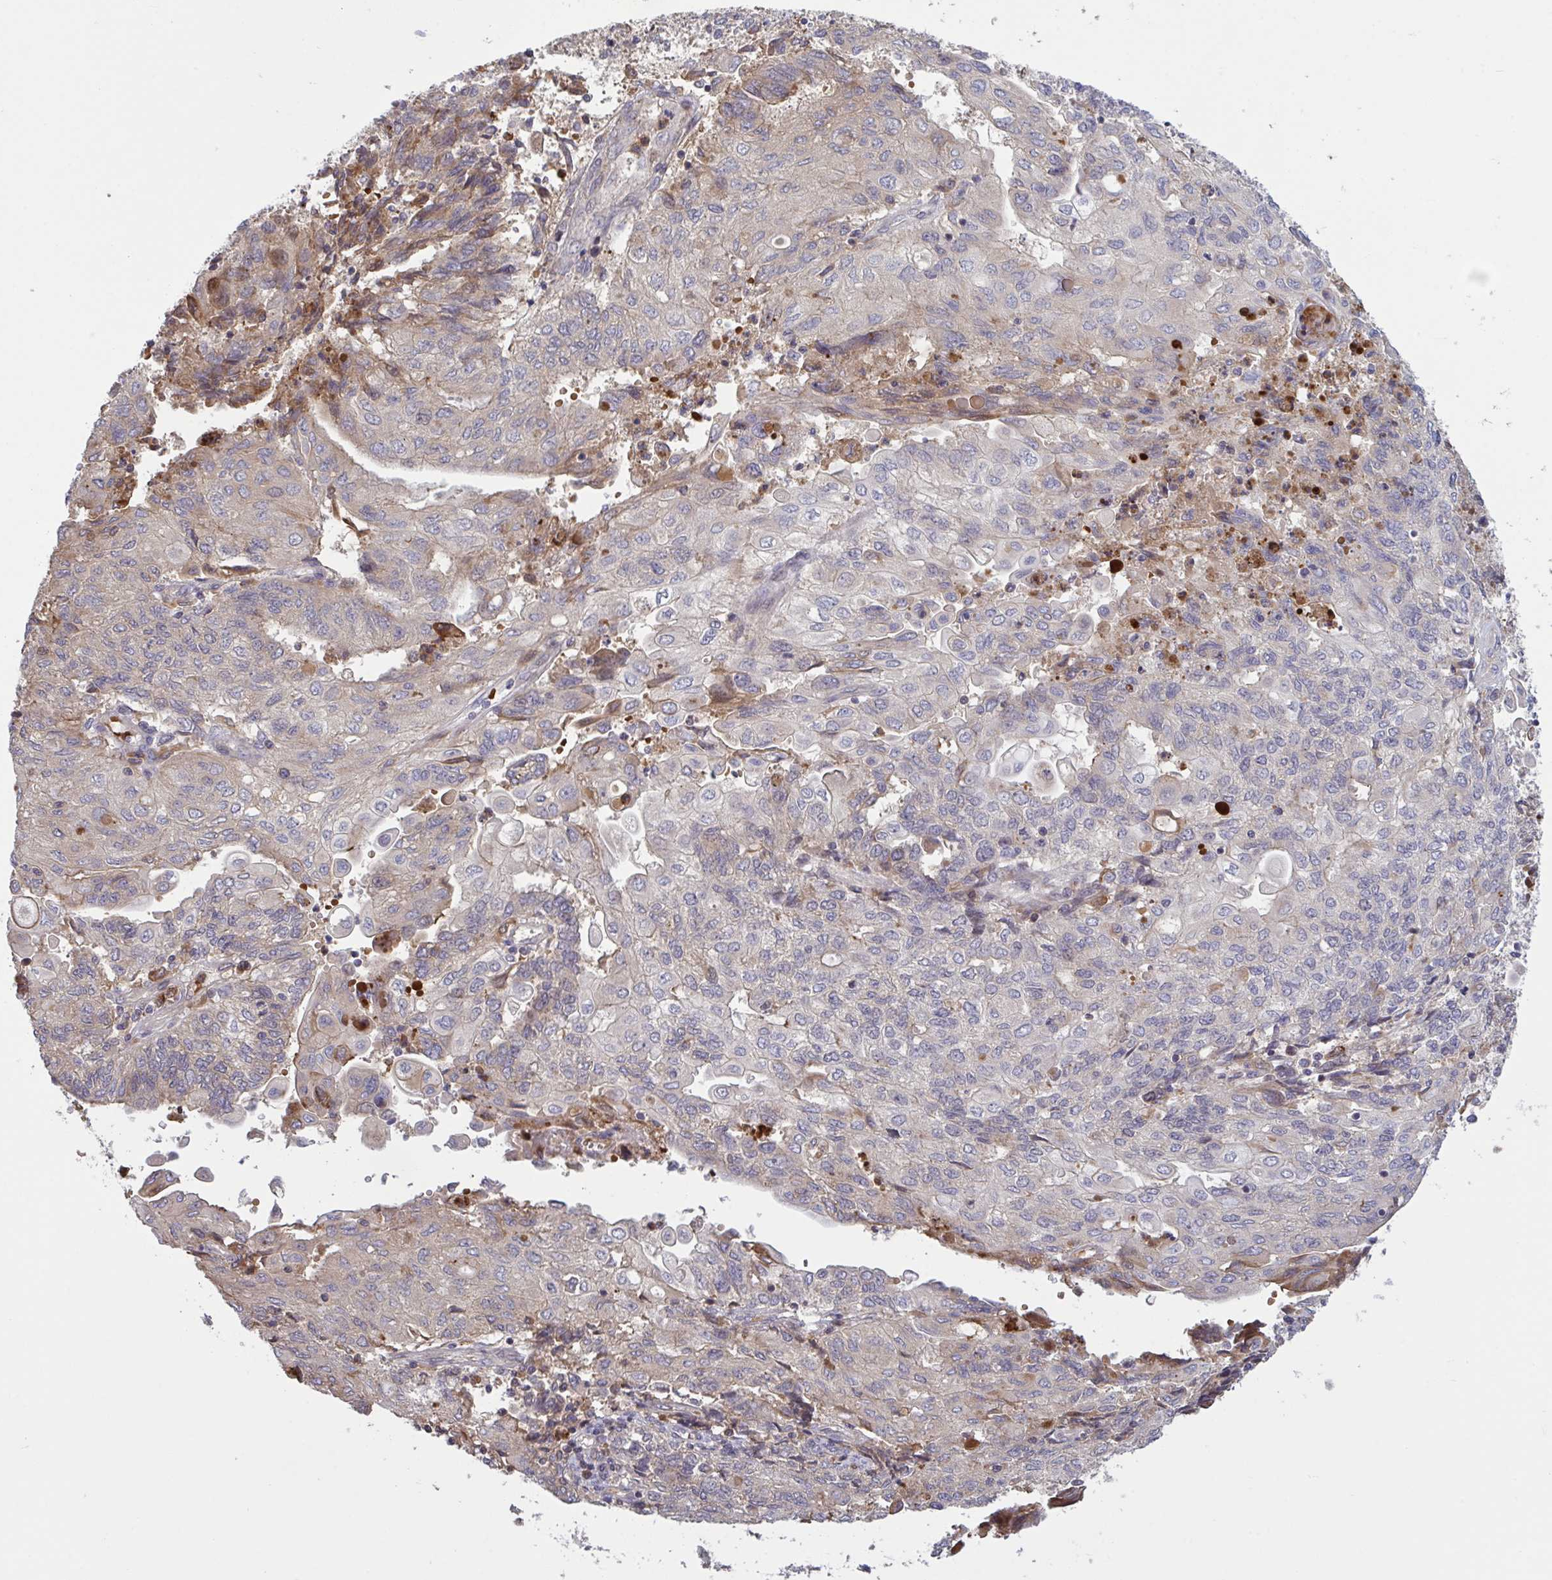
{"staining": {"intensity": "negative", "quantity": "none", "location": "none"}, "tissue": "endometrial cancer", "cell_type": "Tumor cells", "image_type": "cancer", "snomed": [{"axis": "morphology", "description": "Adenocarcinoma, NOS"}, {"axis": "topography", "description": "Endometrium"}], "caption": "A micrograph of human endometrial cancer (adenocarcinoma) is negative for staining in tumor cells.", "gene": "IL1R1", "patient": {"sex": "female", "age": 54}}